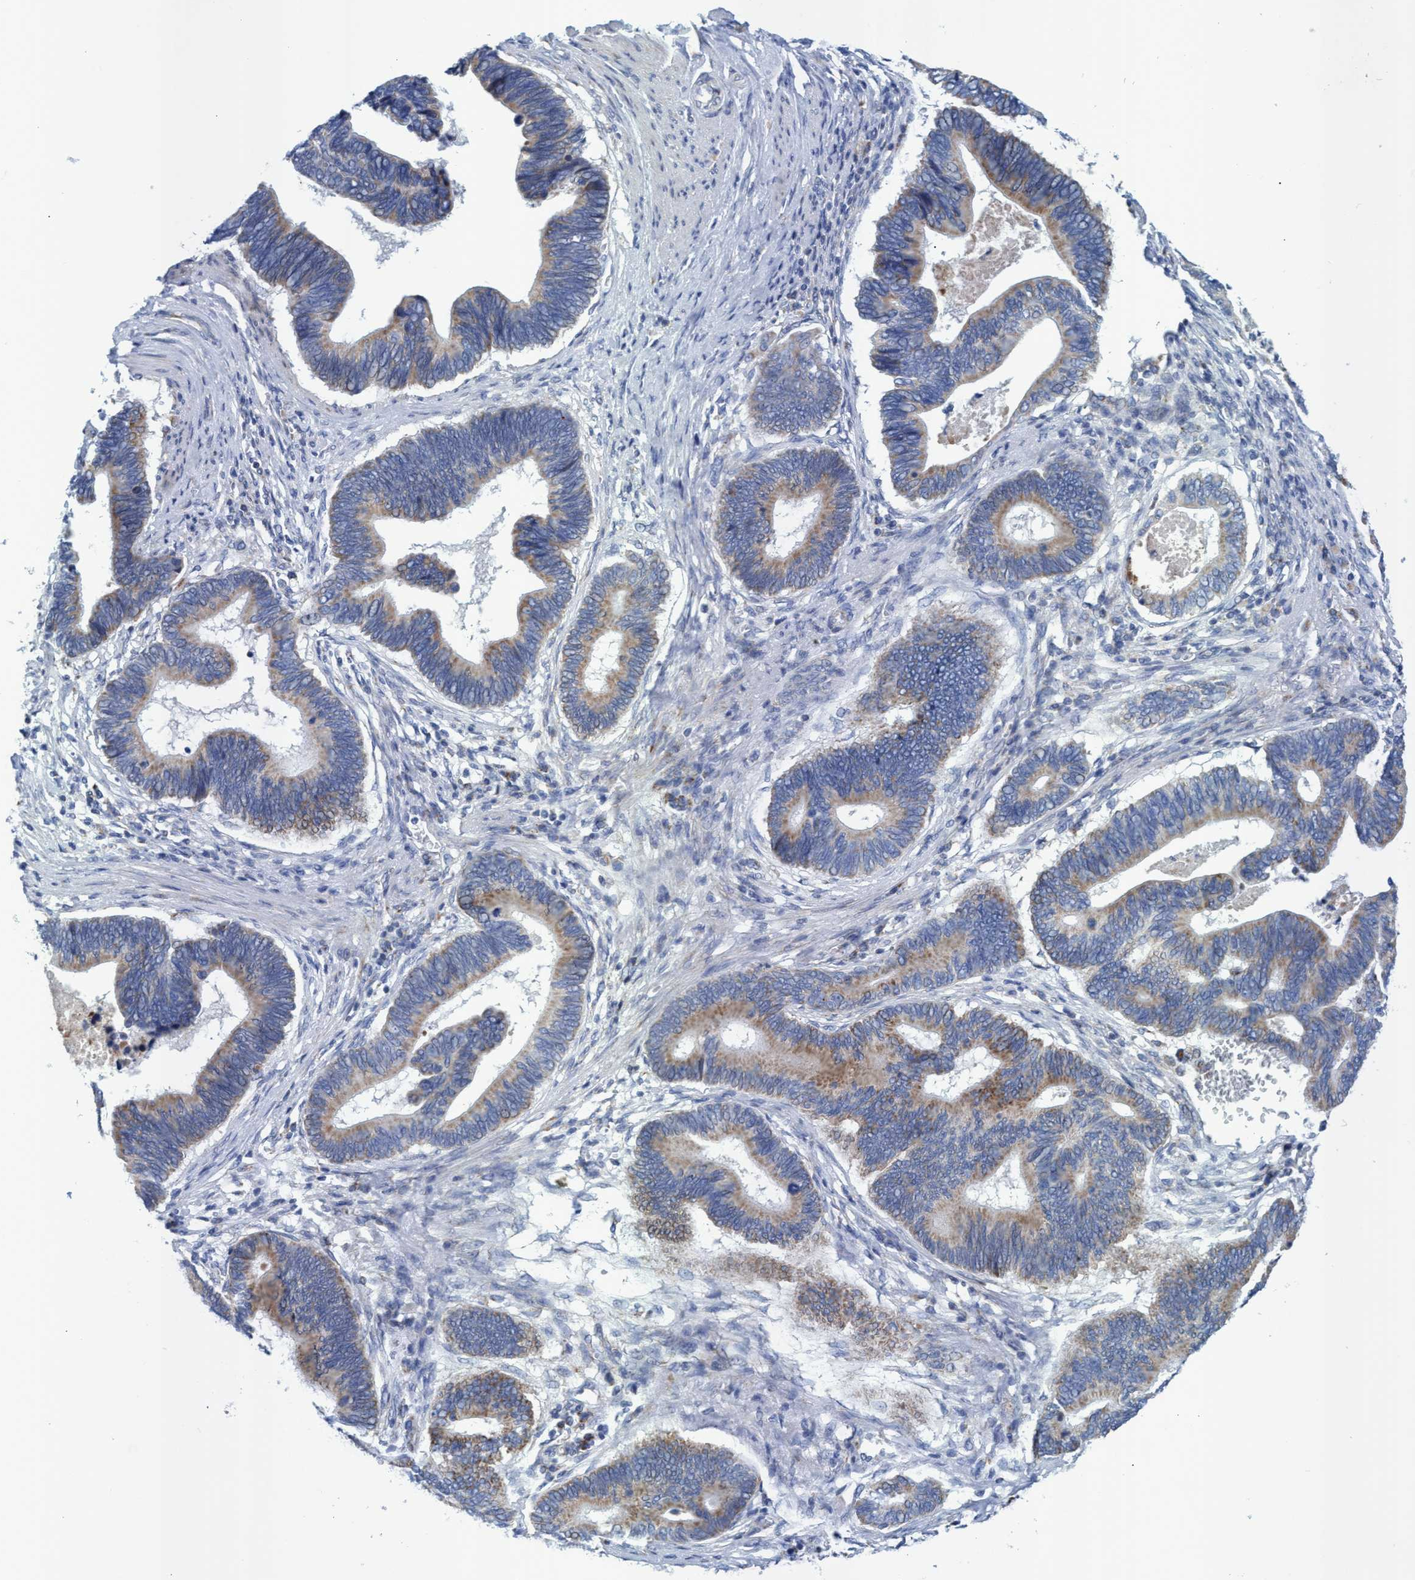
{"staining": {"intensity": "moderate", "quantity": ">75%", "location": "cytoplasmic/membranous"}, "tissue": "pancreatic cancer", "cell_type": "Tumor cells", "image_type": "cancer", "snomed": [{"axis": "morphology", "description": "Adenocarcinoma, NOS"}, {"axis": "topography", "description": "Pancreas"}], "caption": "Pancreatic adenocarcinoma stained with immunohistochemistry (IHC) reveals moderate cytoplasmic/membranous positivity in about >75% of tumor cells.", "gene": "GGA3", "patient": {"sex": "female", "age": 70}}